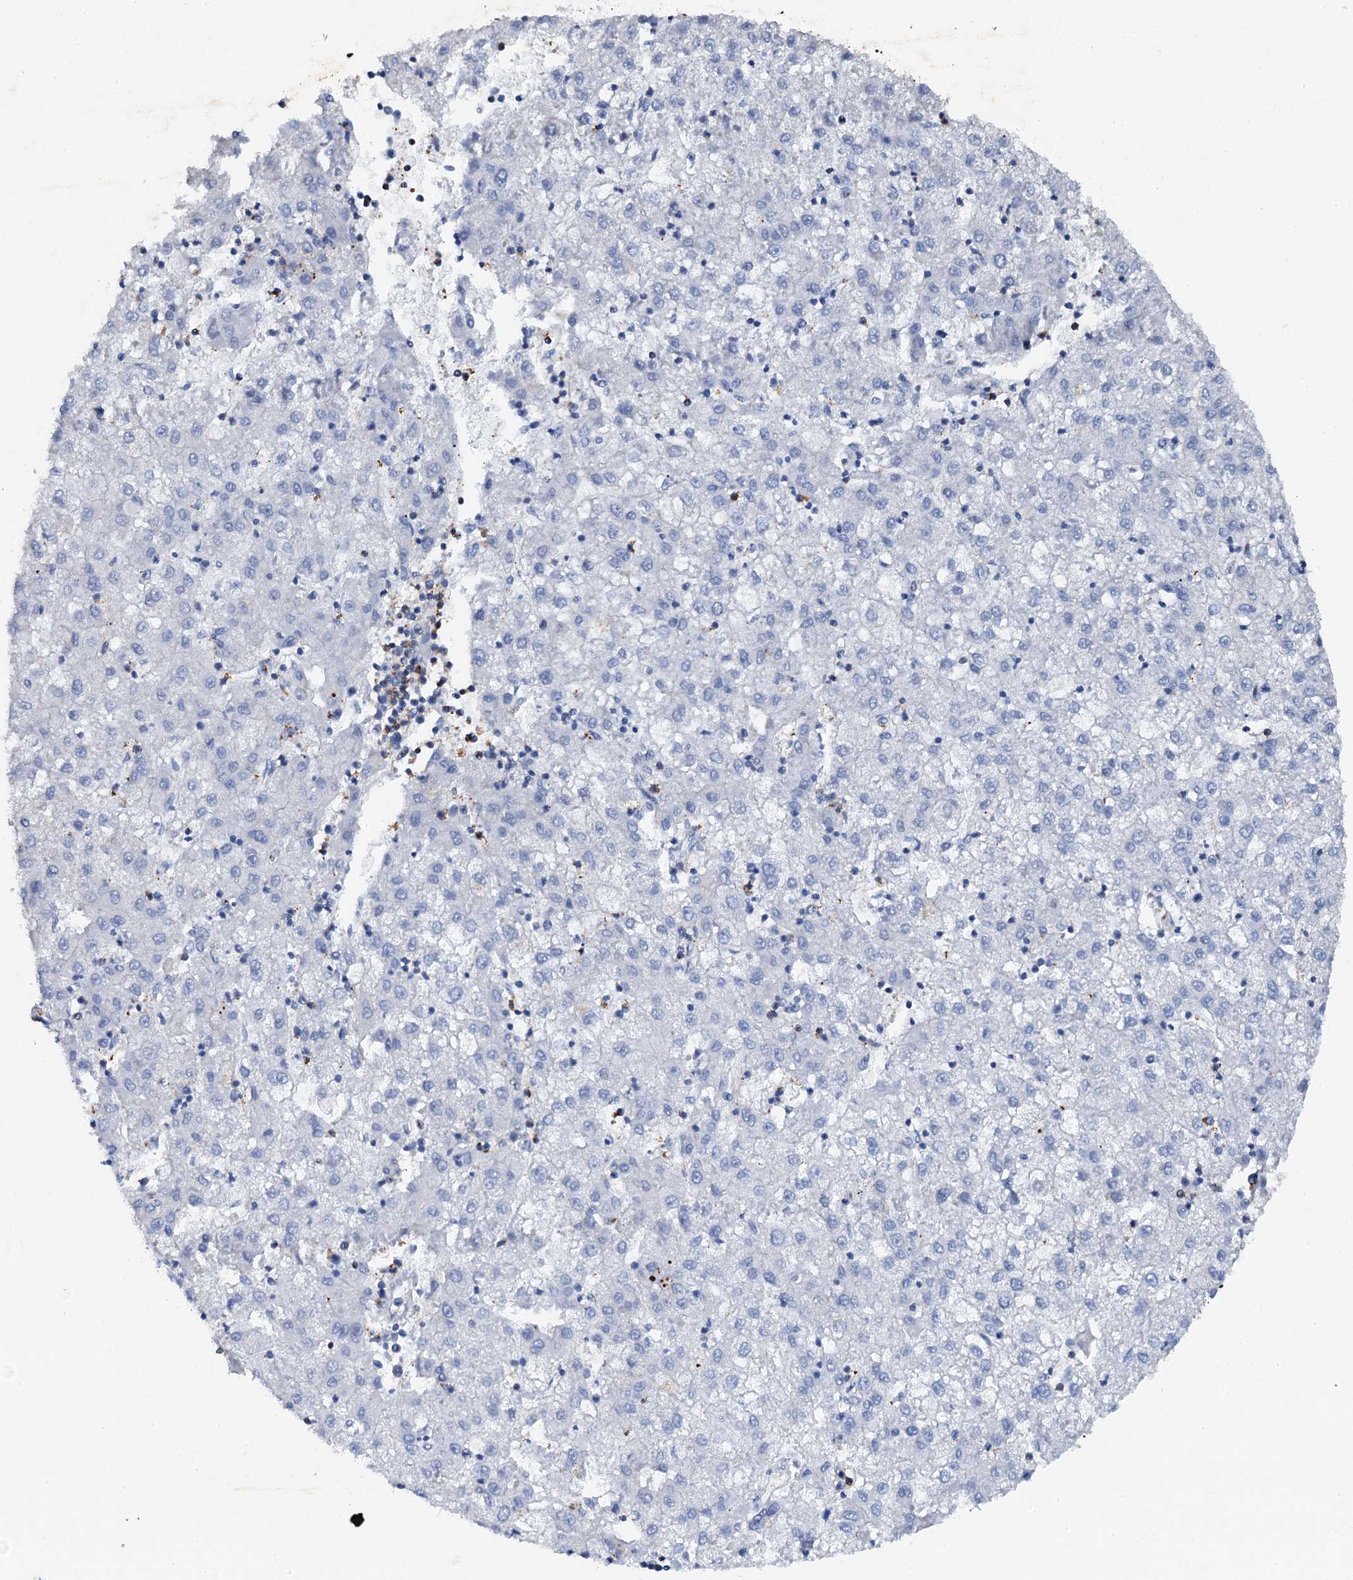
{"staining": {"intensity": "negative", "quantity": "none", "location": "none"}, "tissue": "liver cancer", "cell_type": "Tumor cells", "image_type": "cancer", "snomed": [{"axis": "morphology", "description": "Carcinoma, Hepatocellular, NOS"}, {"axis": "topography", "description": "Liver"}], "caption": "The image reveals no significant staining in tumor cells of liver hepatocellular carcinoma.", "gene": "MS4A4E", "patient": {"sex": "male", "age": 72}}